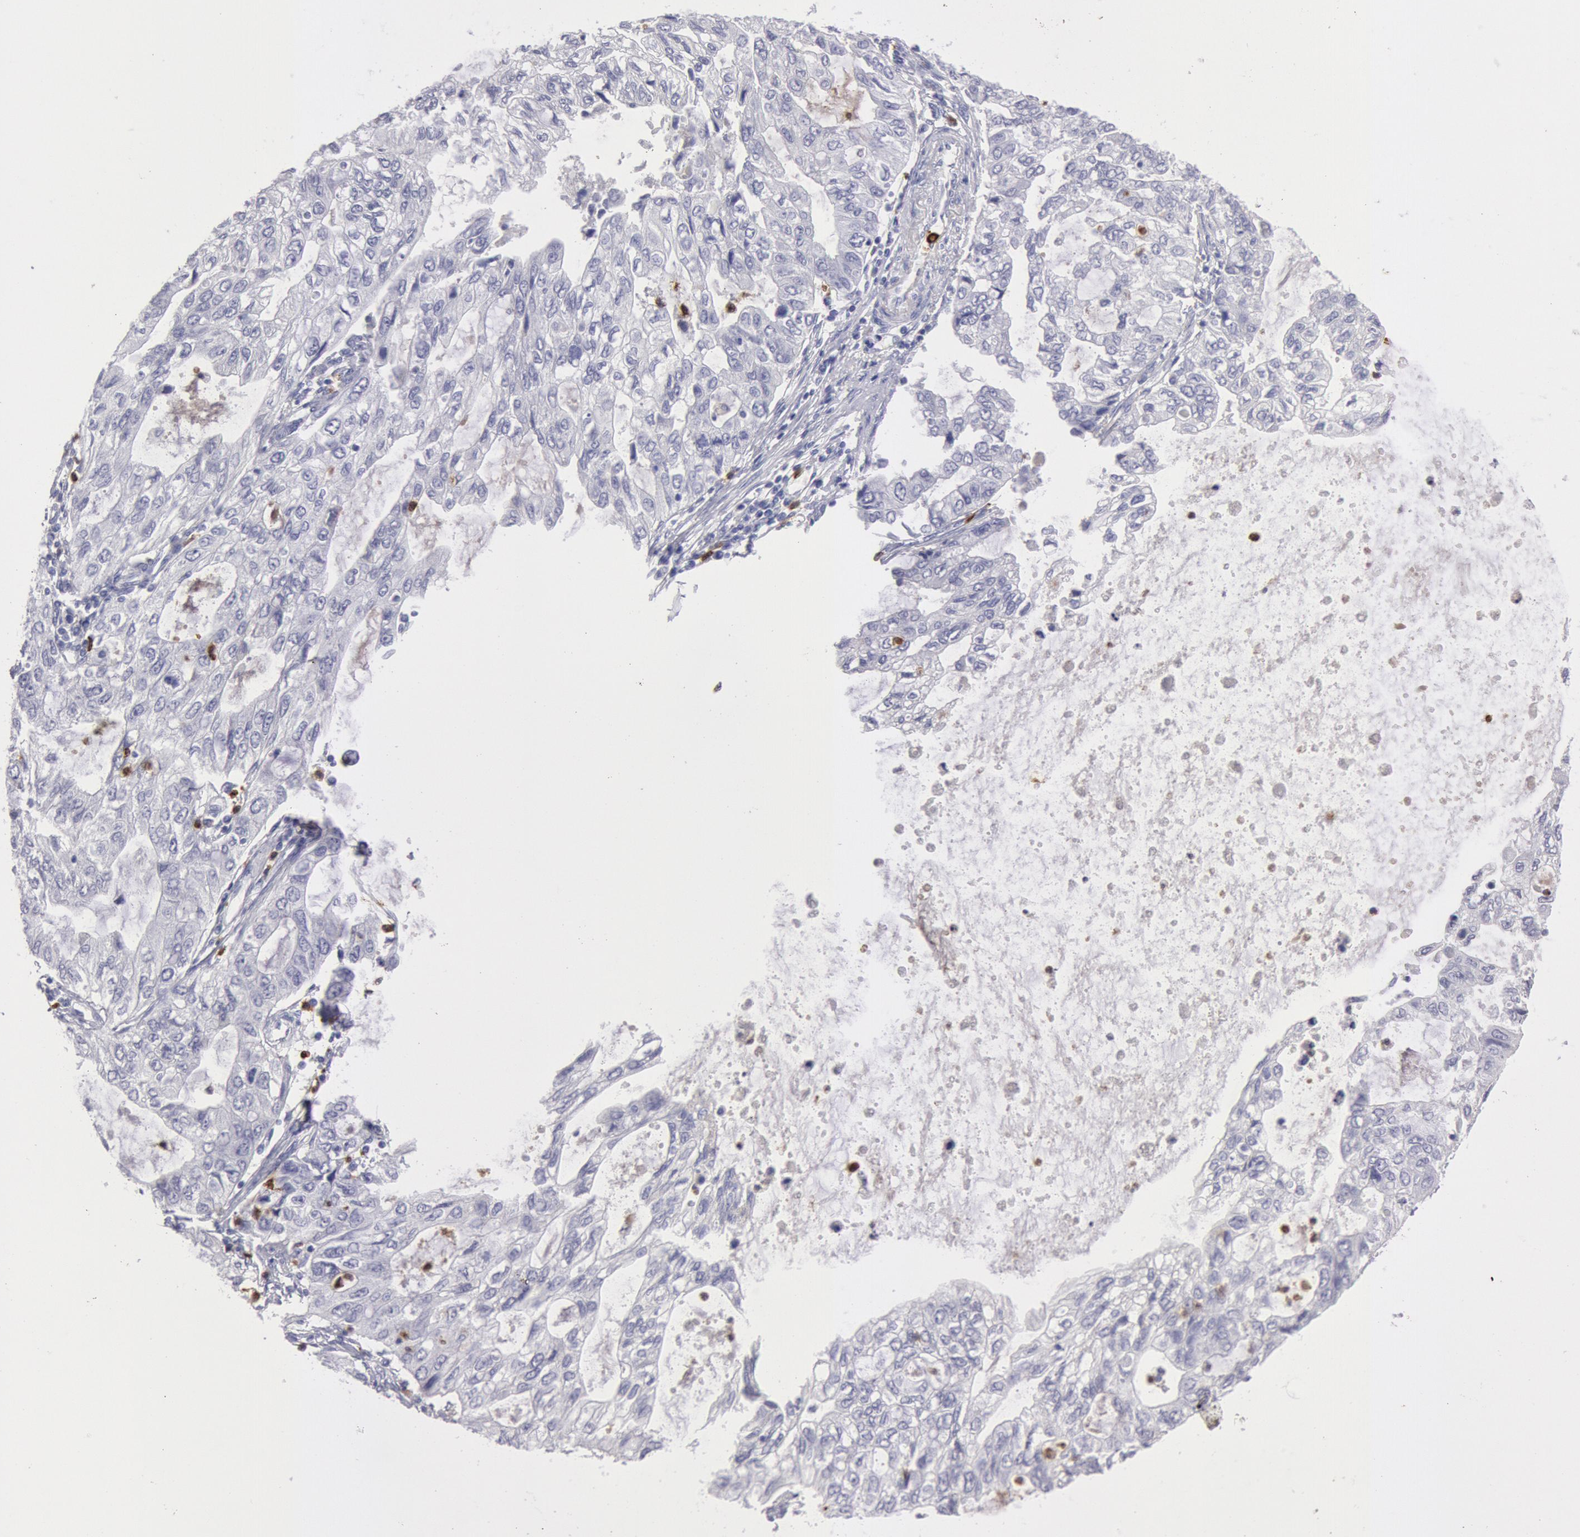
{"staining": {"intensity": "negative", "quantity": "none", "location": "none"}, "tissue": "stomach cancer", "cell_type": "Tumor cells", "image_type": "cancer", "snomed": [{"axis": "morphology", "description": "Adenocarcinoma, NOS"}, {"axis": "topography", "description": "Stomach, upper"}], "caption": "Adenocarcinoma (stomach) was stained to show a protein in brown. There is no significant expression in tumor cells.", "gene": "FCN1", "patient": {"sex": "female", "age": 52}}